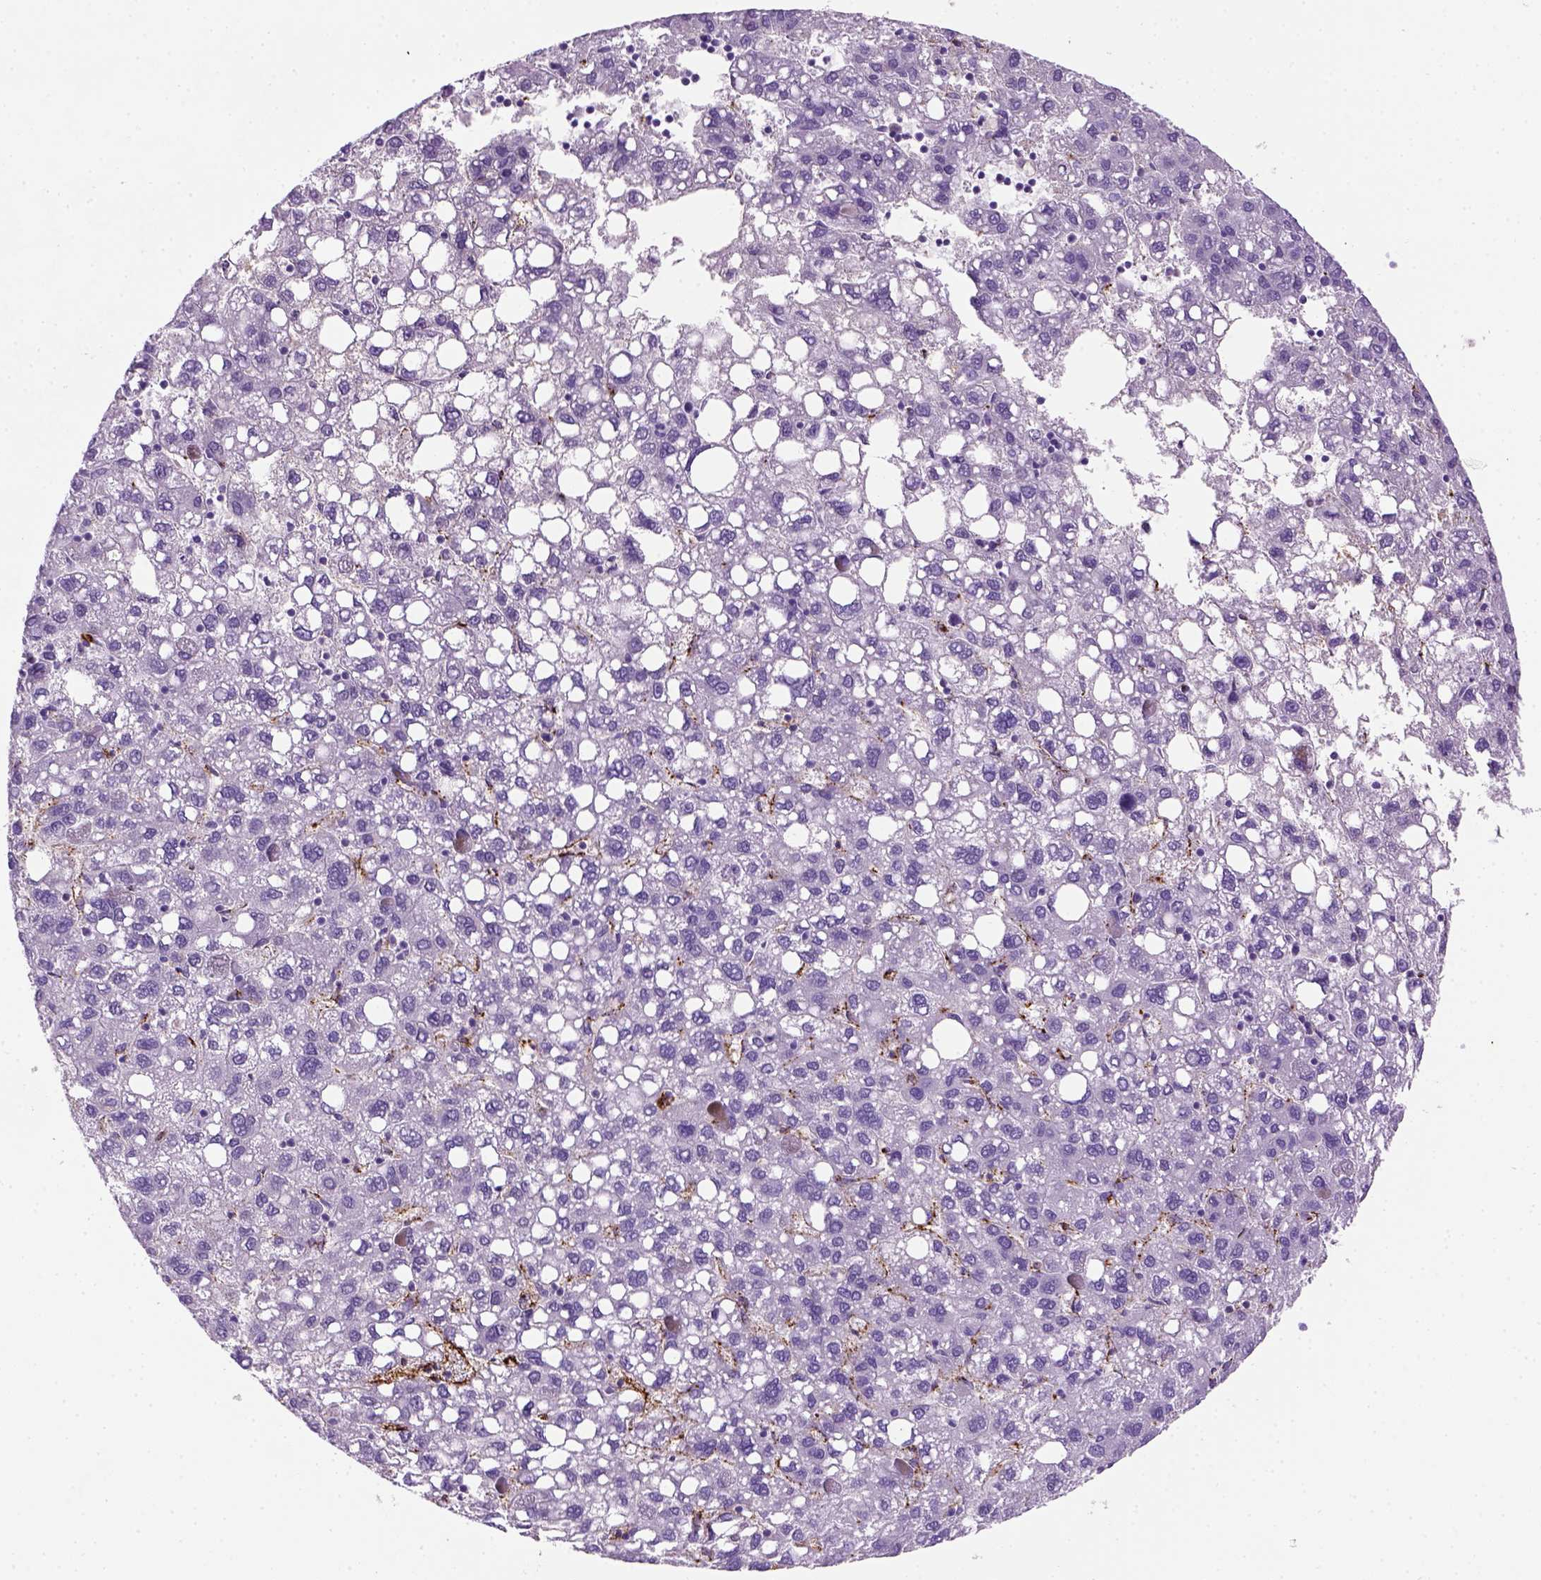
{"staining": {"intensity": "negative", "quantity": "none", "location": "none"}, "tissue": "liver cancer", "cell_type": "Tumor cells", "image_type": "cancer", "snomed": [{"axis": "morphology", "description": "Carcinoma, Hepatocellular, NOS"}, {"axis": "topography", "description": "Liver"}], "caption": "The micrograph demonstrates no significant staining in tumor cells of liver cancer (hepatocellular carcinoma).", "gene": "VWF", "patient": {"sex": "female", "age": 82}}